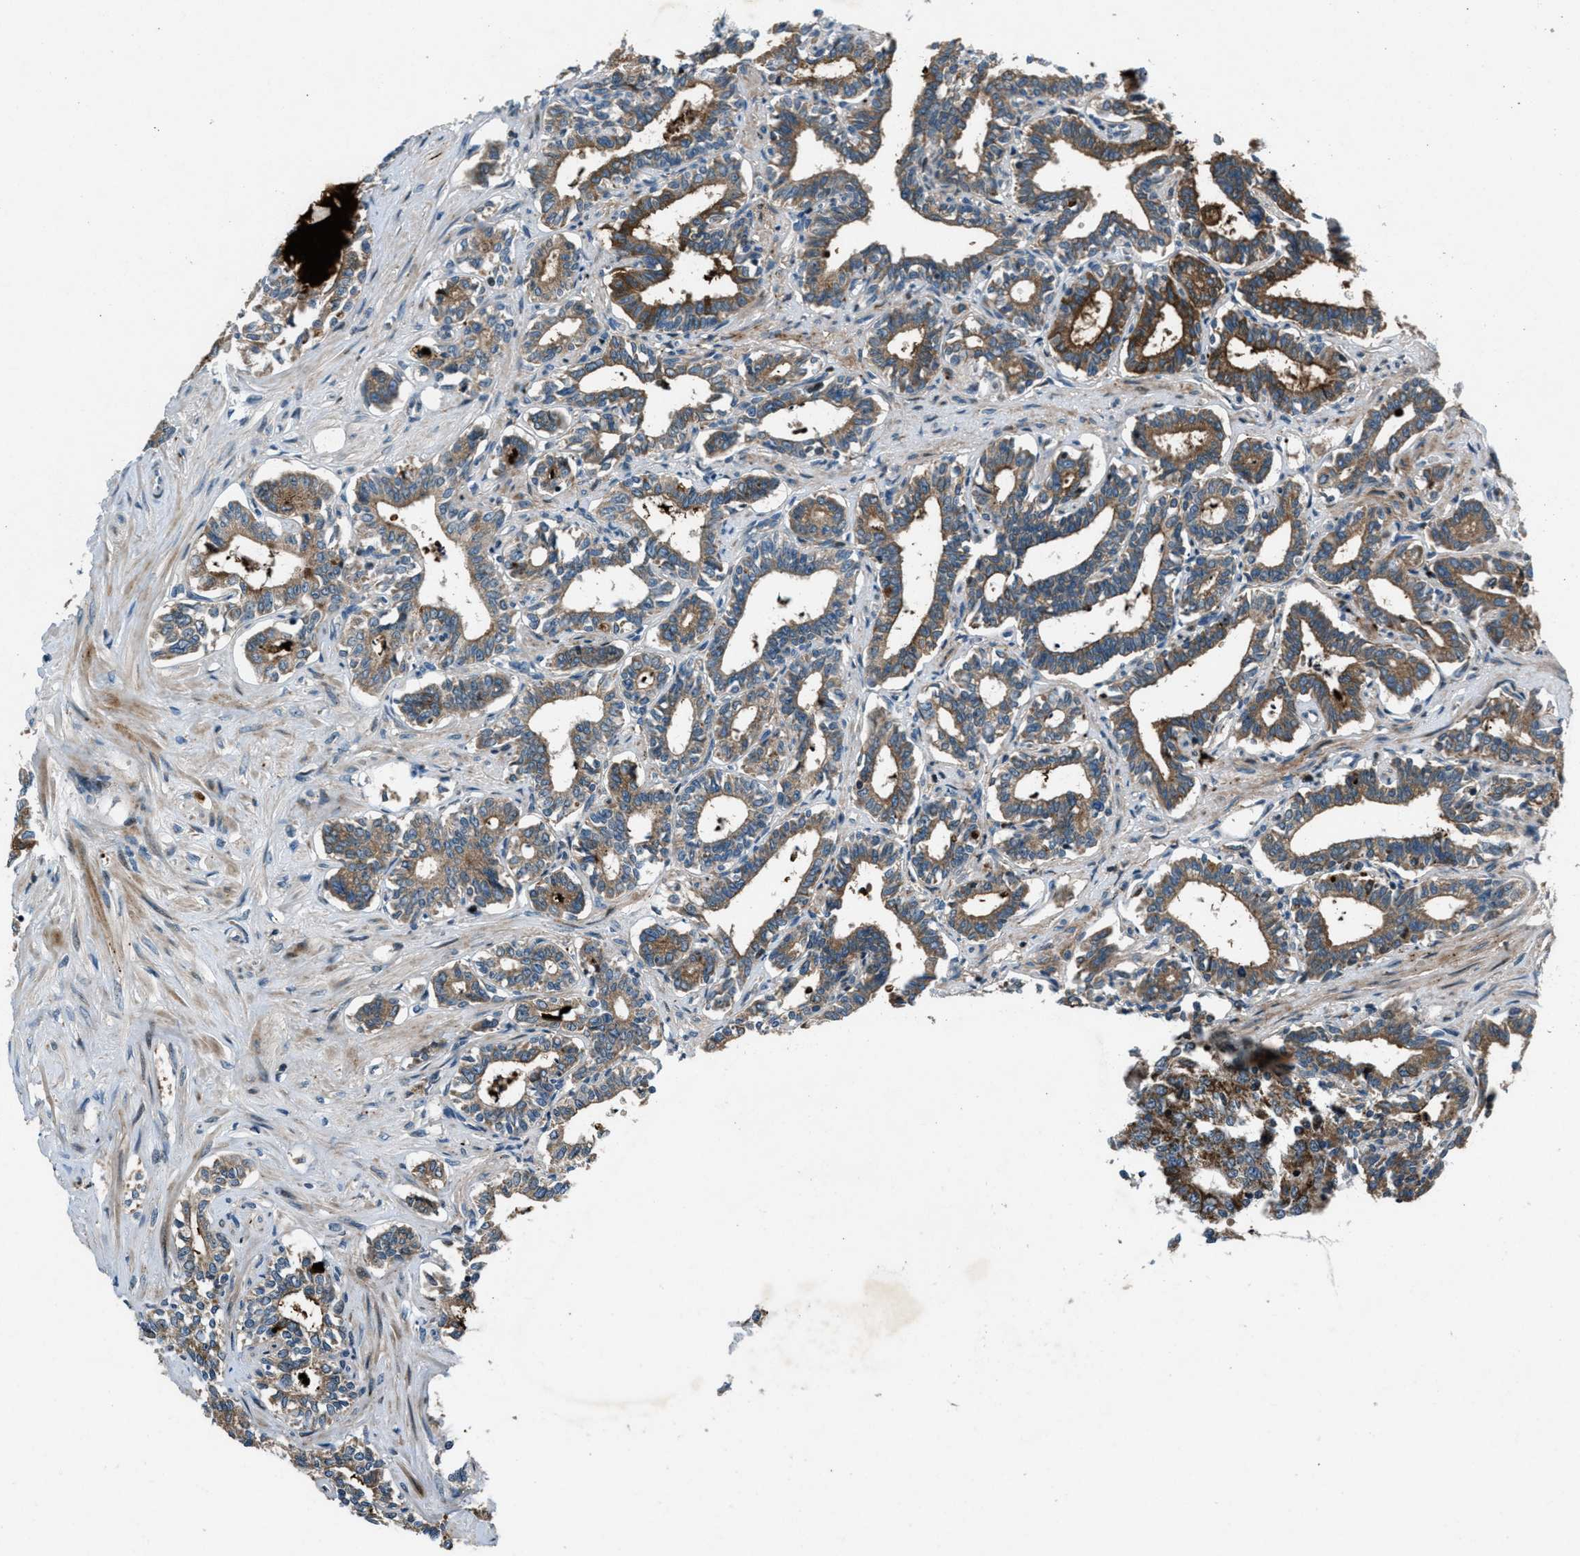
{"staining": {"intensity": "strong", "quantity": ">75%", "location": "cytoplasmic/membranous"}, "tissue": "seminal vesicle", "cell_type": "Glandular cells", "image_type": "normal", "snomed": [{"axis": "morphology", "description": "Normal tissue, NOS"}, {"axis": "morphology", "description": "Adenocarcinoma, High grade"}, {"axis": "topography", "description": "Prostate"}, {"axis": "topography", "description": "Seminal veicle"}], "caption": "Immunohistochemical staining of normal seminal vesicle displays >75% levels of strong cytoplasmic/membranous protein staining in about >75% of glandular cells.", "gene": "CLEC2D", "patient": {"sex": "male", "age": 55}}